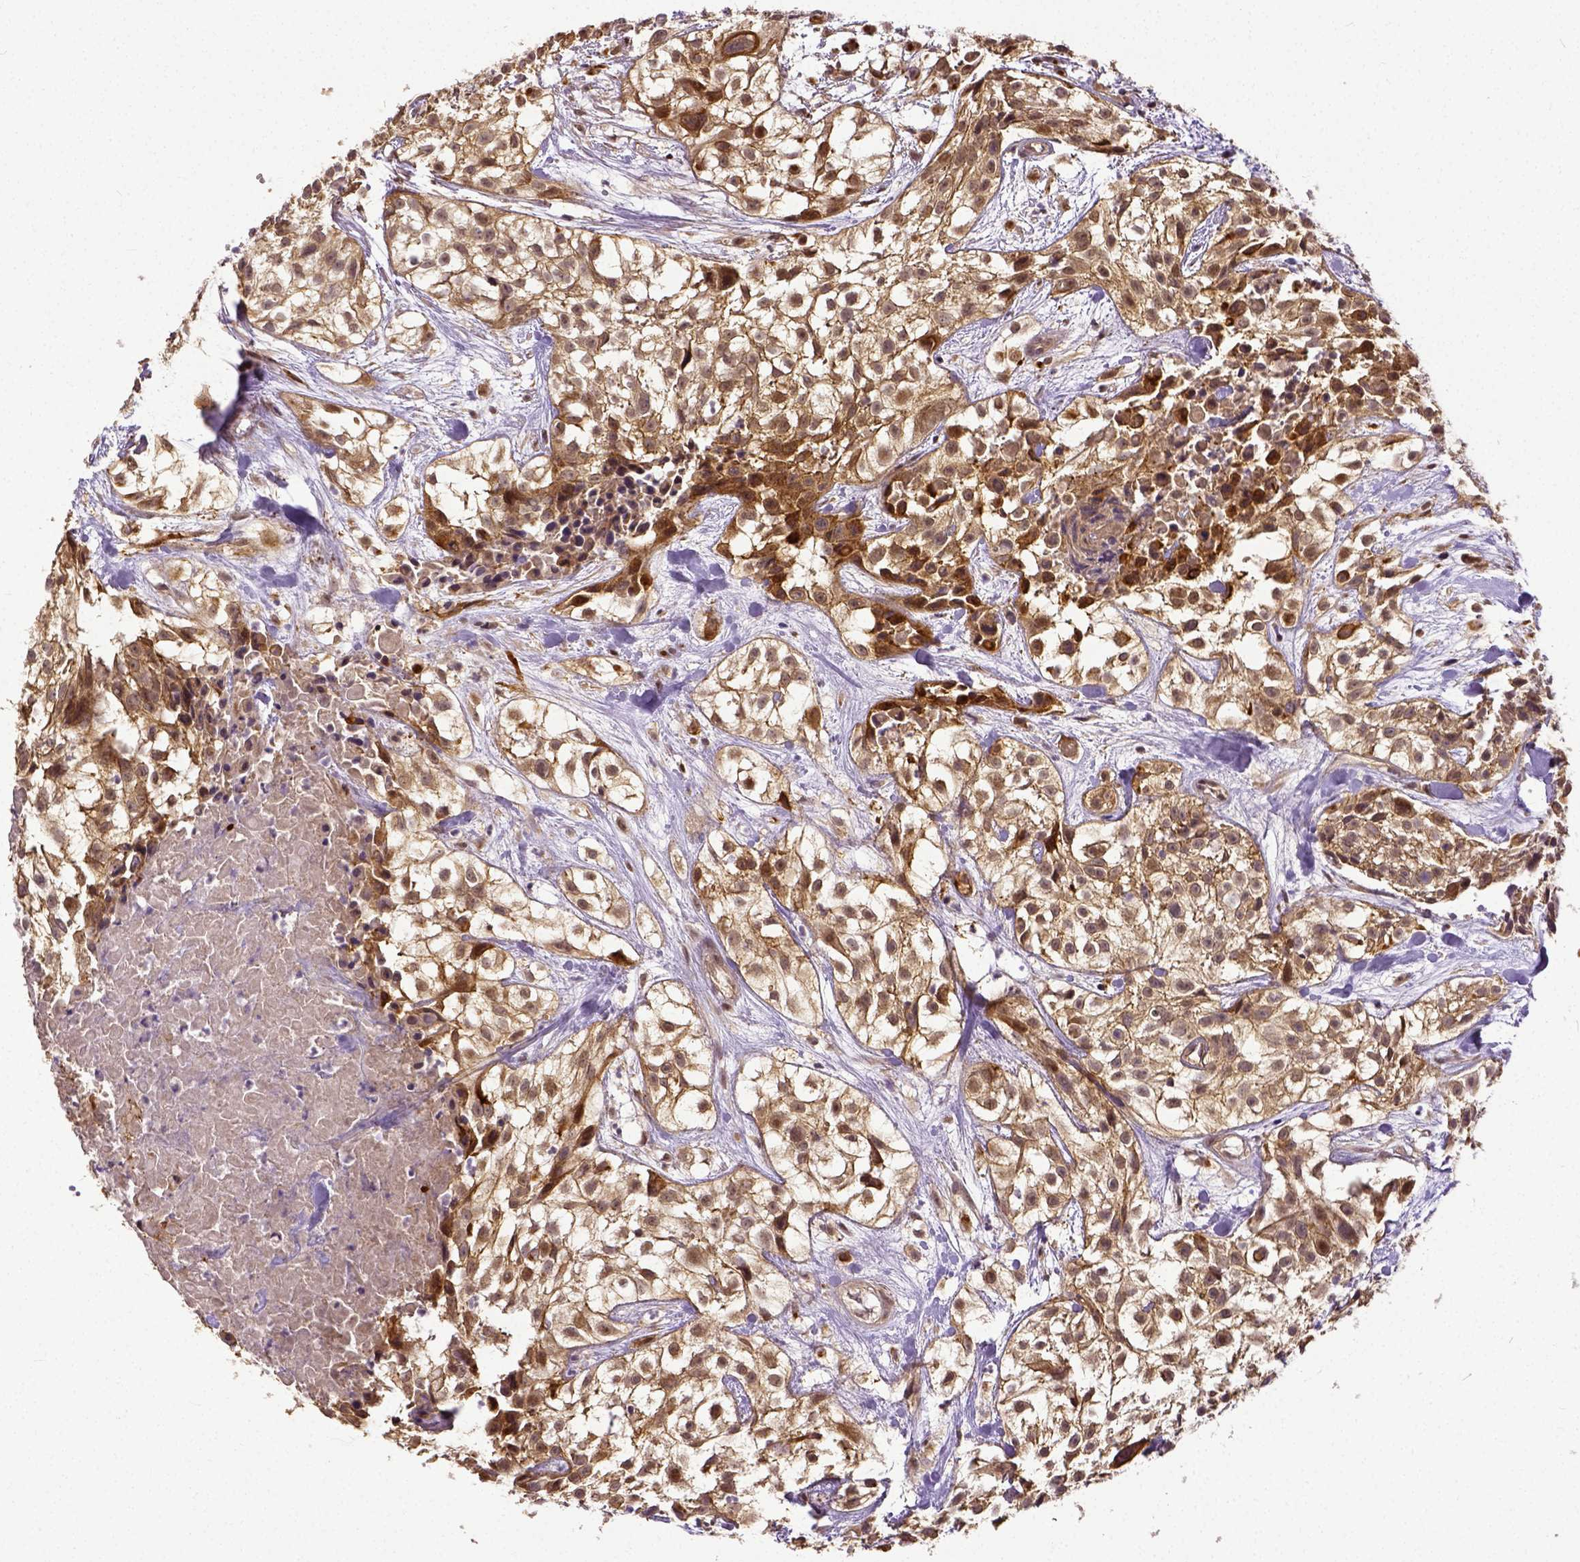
{"staining": {"intensity": "moderate", "quantity": ">75%", "location": "cytoplasmic/membranous"}, "tissue": "urothelial cancer", "cell_type": "Tumor cells", "image_type": "cancer", "snomed": [{"axis": "morphology", "description": "Urothelial carcinoma, High grade"}, {"axis": "topography", "description": "Urinary bladder"}], "caption": "Protein expression analysis of human urothelial cancer reveals moderate cytoplasmic/membranous staining in about >75% of tumor cells.", "gene": "DICER1", "patient": {"sex": "male", "age": 56}}